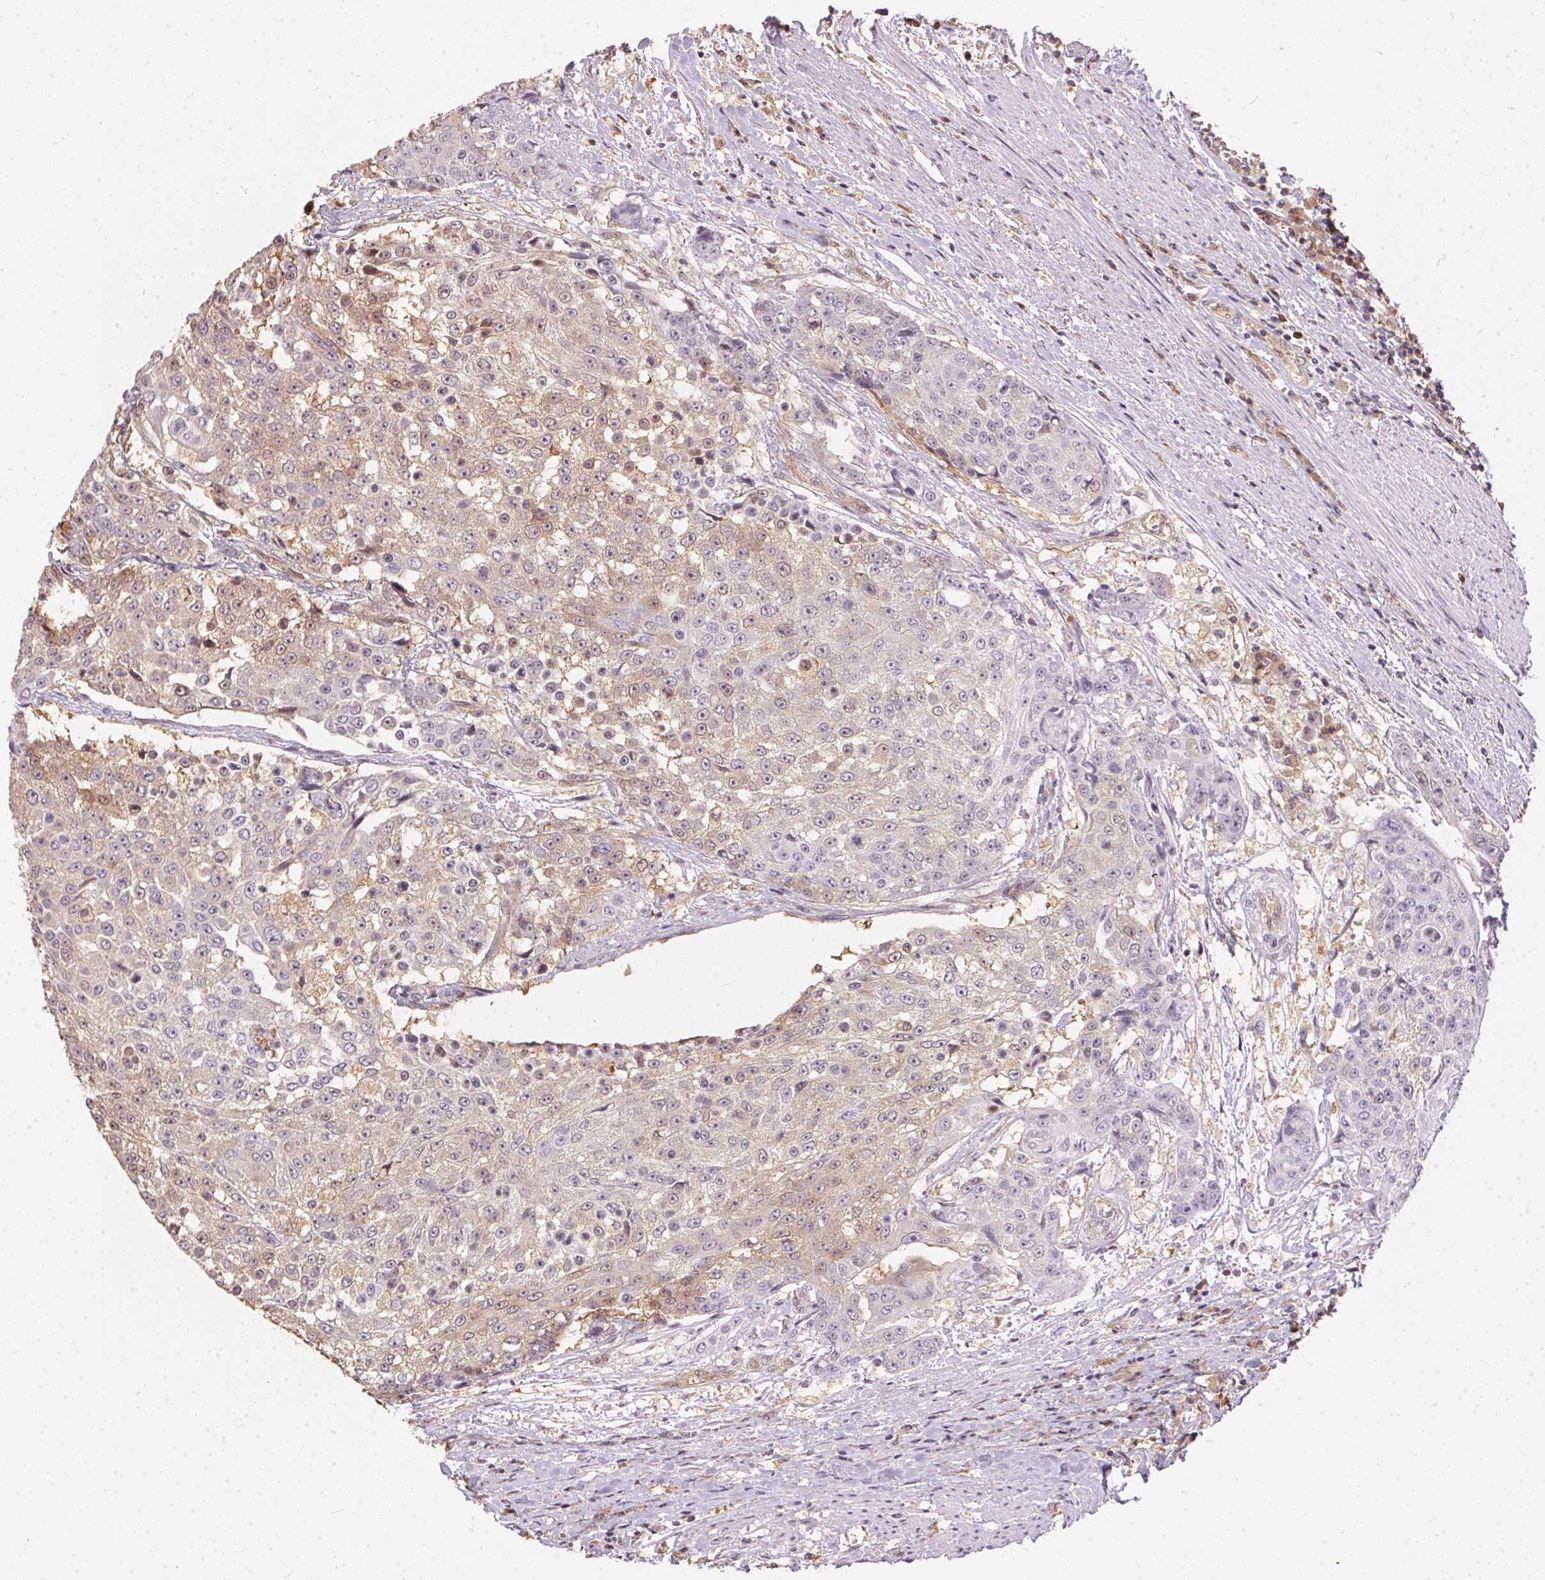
{"staining": {"intensity": "weak", "quantity": "25%-75%", "location": "cytoplasmic/membranous"}, "tissue": "urothelial cancer", "cell_type": "Tumor cells", "image_type": "cancer", "snomed": [{"axis": "morphology", "description": "Urothelial carcinoma, High grade"}, {"axis": "topography", "description": "Urinary bladder"}], "caption": "Immunohistochemical staining of high-grade urothelial carcinoma reveals weak cytoplasmic/membranous protein expression in about 25%-75% of tumor cells.", "gene": "BLMH", "patient": {"sex": "female", "age": 63}}